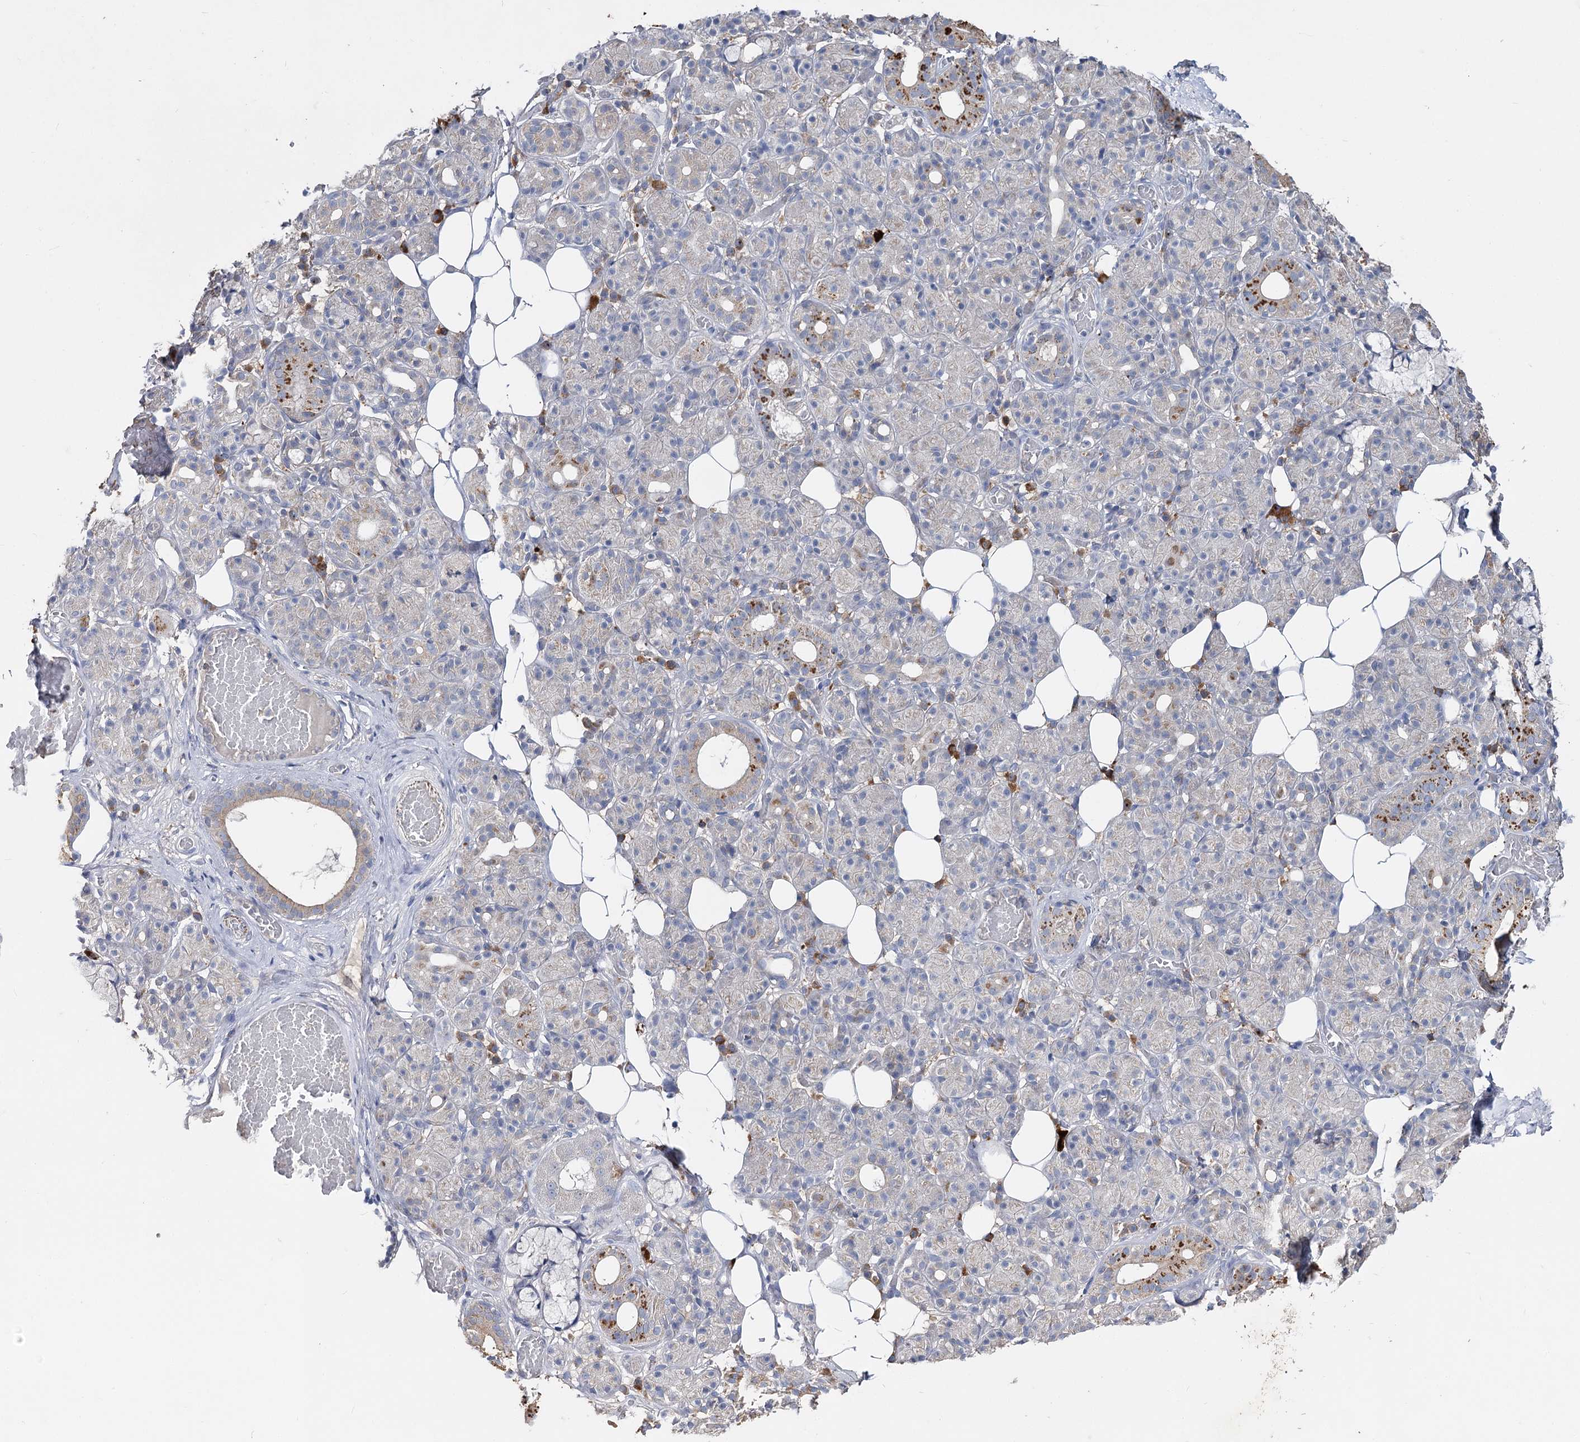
{"staining": {"intensity": "moderate", "quantity": "<25%", "location": "cytoplasmic/membranous"}, "tissue": "salivary gland", "cell_type": "Glandular cells", "image_type": "normal", "snomed": [{"axis": "morphology", "description": "Normal tissue, NOS"}, {"axis": "topography", "description": "Salivary gland"}], "caption": "A high-resolution micrograph shows immunohistochemistry staining of normal salivary gland, which demonstrates moderate cytoplasmic/membranous staining in about <25% of glandular cells. The protein is stained brown, and the nuclei are stained in blue (DAB IHC with brightfield microscopy, high magnification).", "gene": "IL1RAP", "patient": {"sex": "male", "age": 63}}